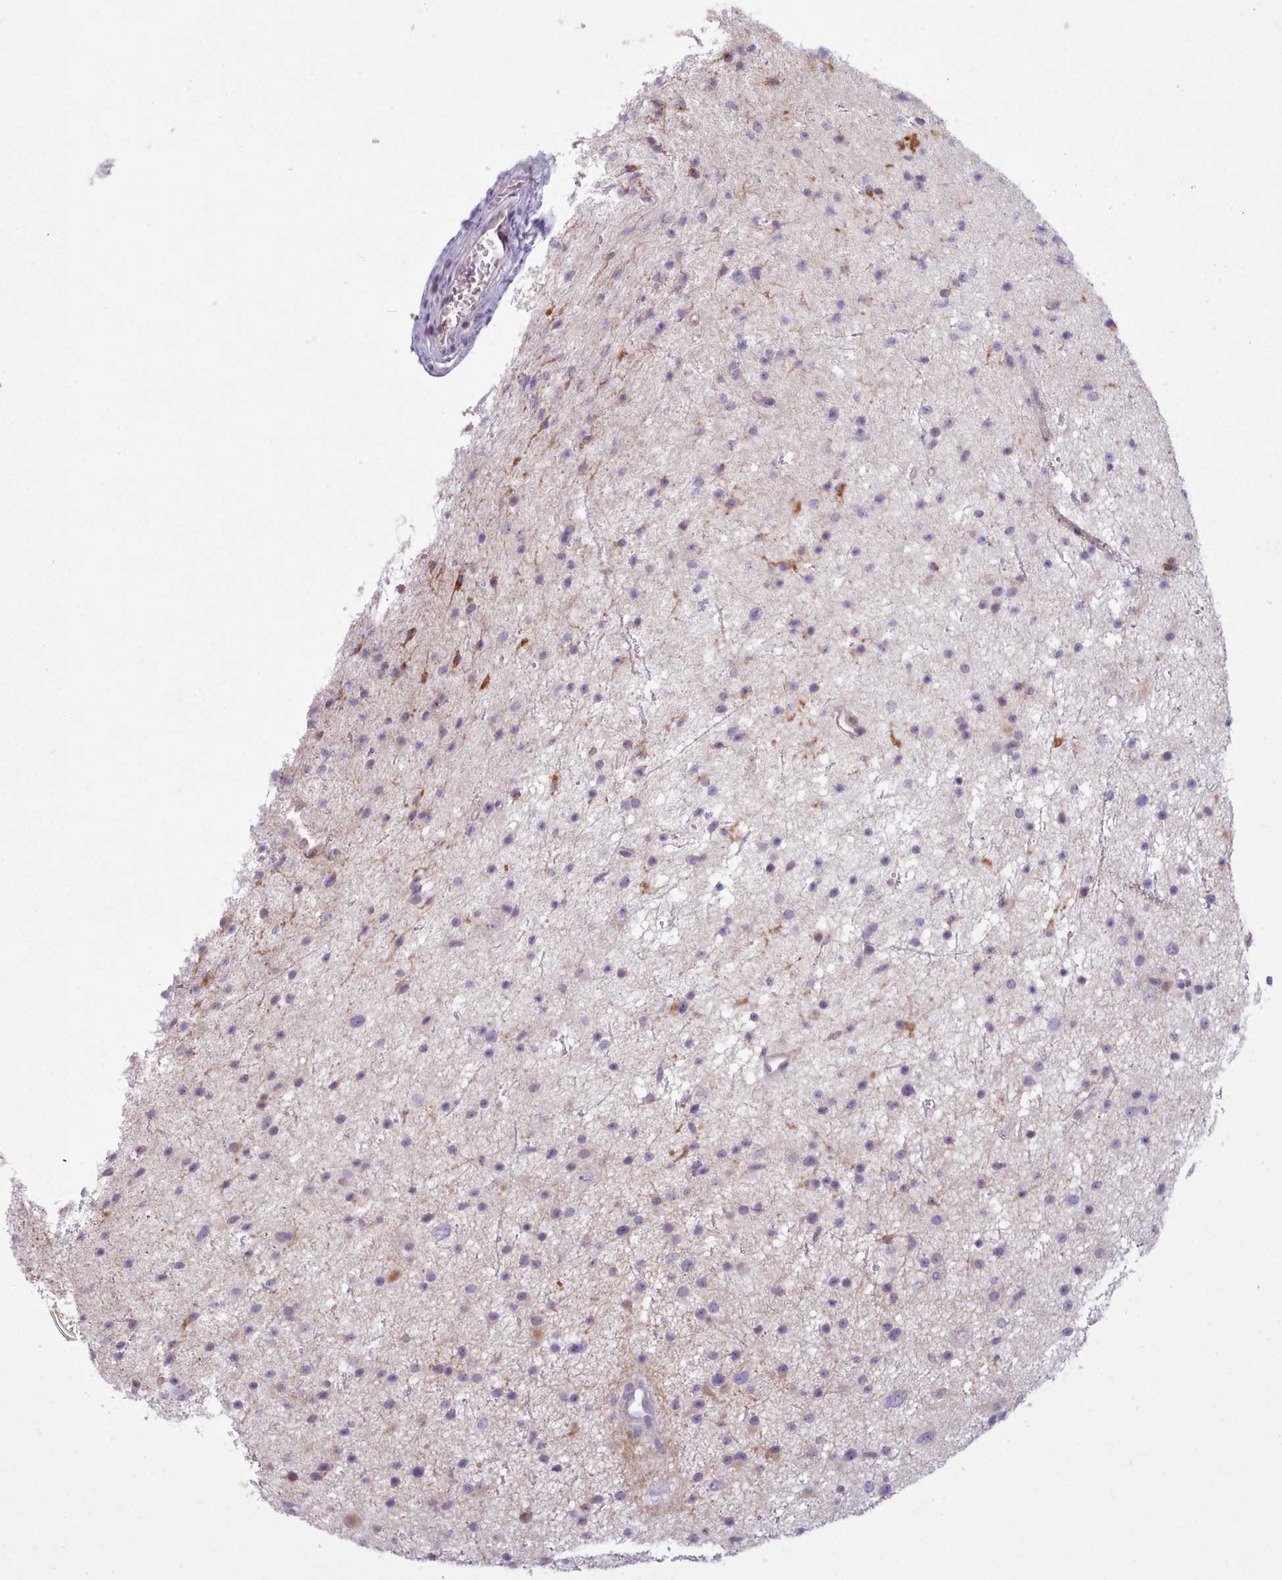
{"staining": {"intensity": "negative", "quantity": "none", "location": "none"}, "tissue": "glioma", "cell_type": "Tumor cells", "image_type": "cancer", "snomed": [{"axis": "morphology", "description": "Glioma, malignant, Low grade"}, {"axis": "topography", "description": "Cerebral cortex"}], "caption": "Tumor cells are negative for protein expression in human malignant glioma (low-grade).", "gene": "NMRK1", "patient": {"sex": "female", "age": 39}}